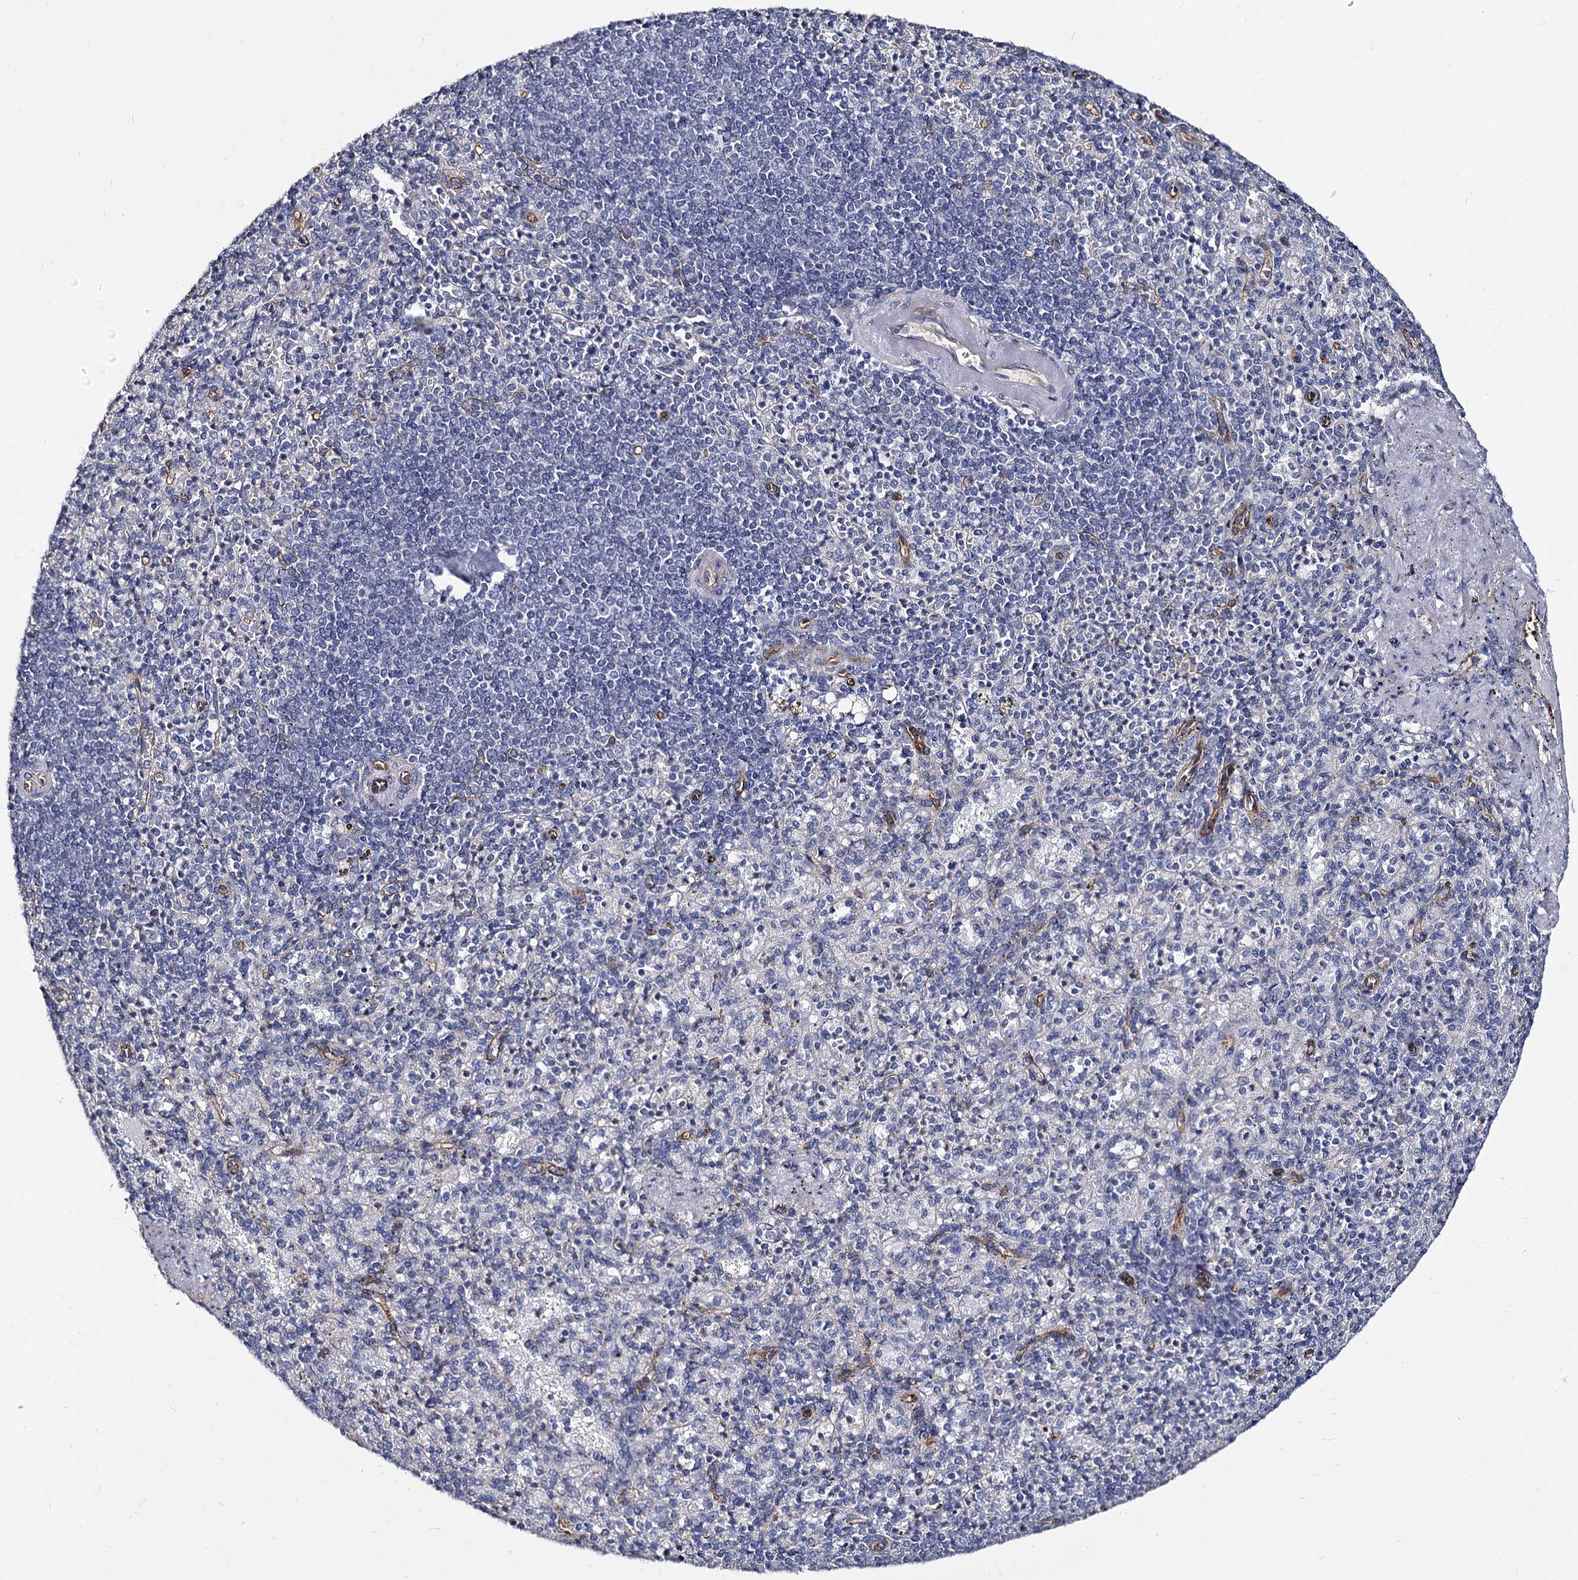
{"staining": {"intensity": "negative", "quantity": "none", "location": "none"}, "tissue": "spleen", "cell_type": "Cells in red pulp", "image_type": "normal", "snomed": [{"axis": "morphology", "description": "Normal tissue, NOS"}, {"axis": "topography", "description": "Spleen"}], "caption": "This is a image of immunohistochemistry staining of unremarkable spleen, which shows no positivity in cells in red pulp. The staining was performed using DAB (3,3'-diaminobenzidine) to visualize the protein expression in brown, while the nuclei were stained in blue with hematoxylin (Magnification: 20x).", "gene": "CBFB", "patient": {"sex": "female", "age": 74}}